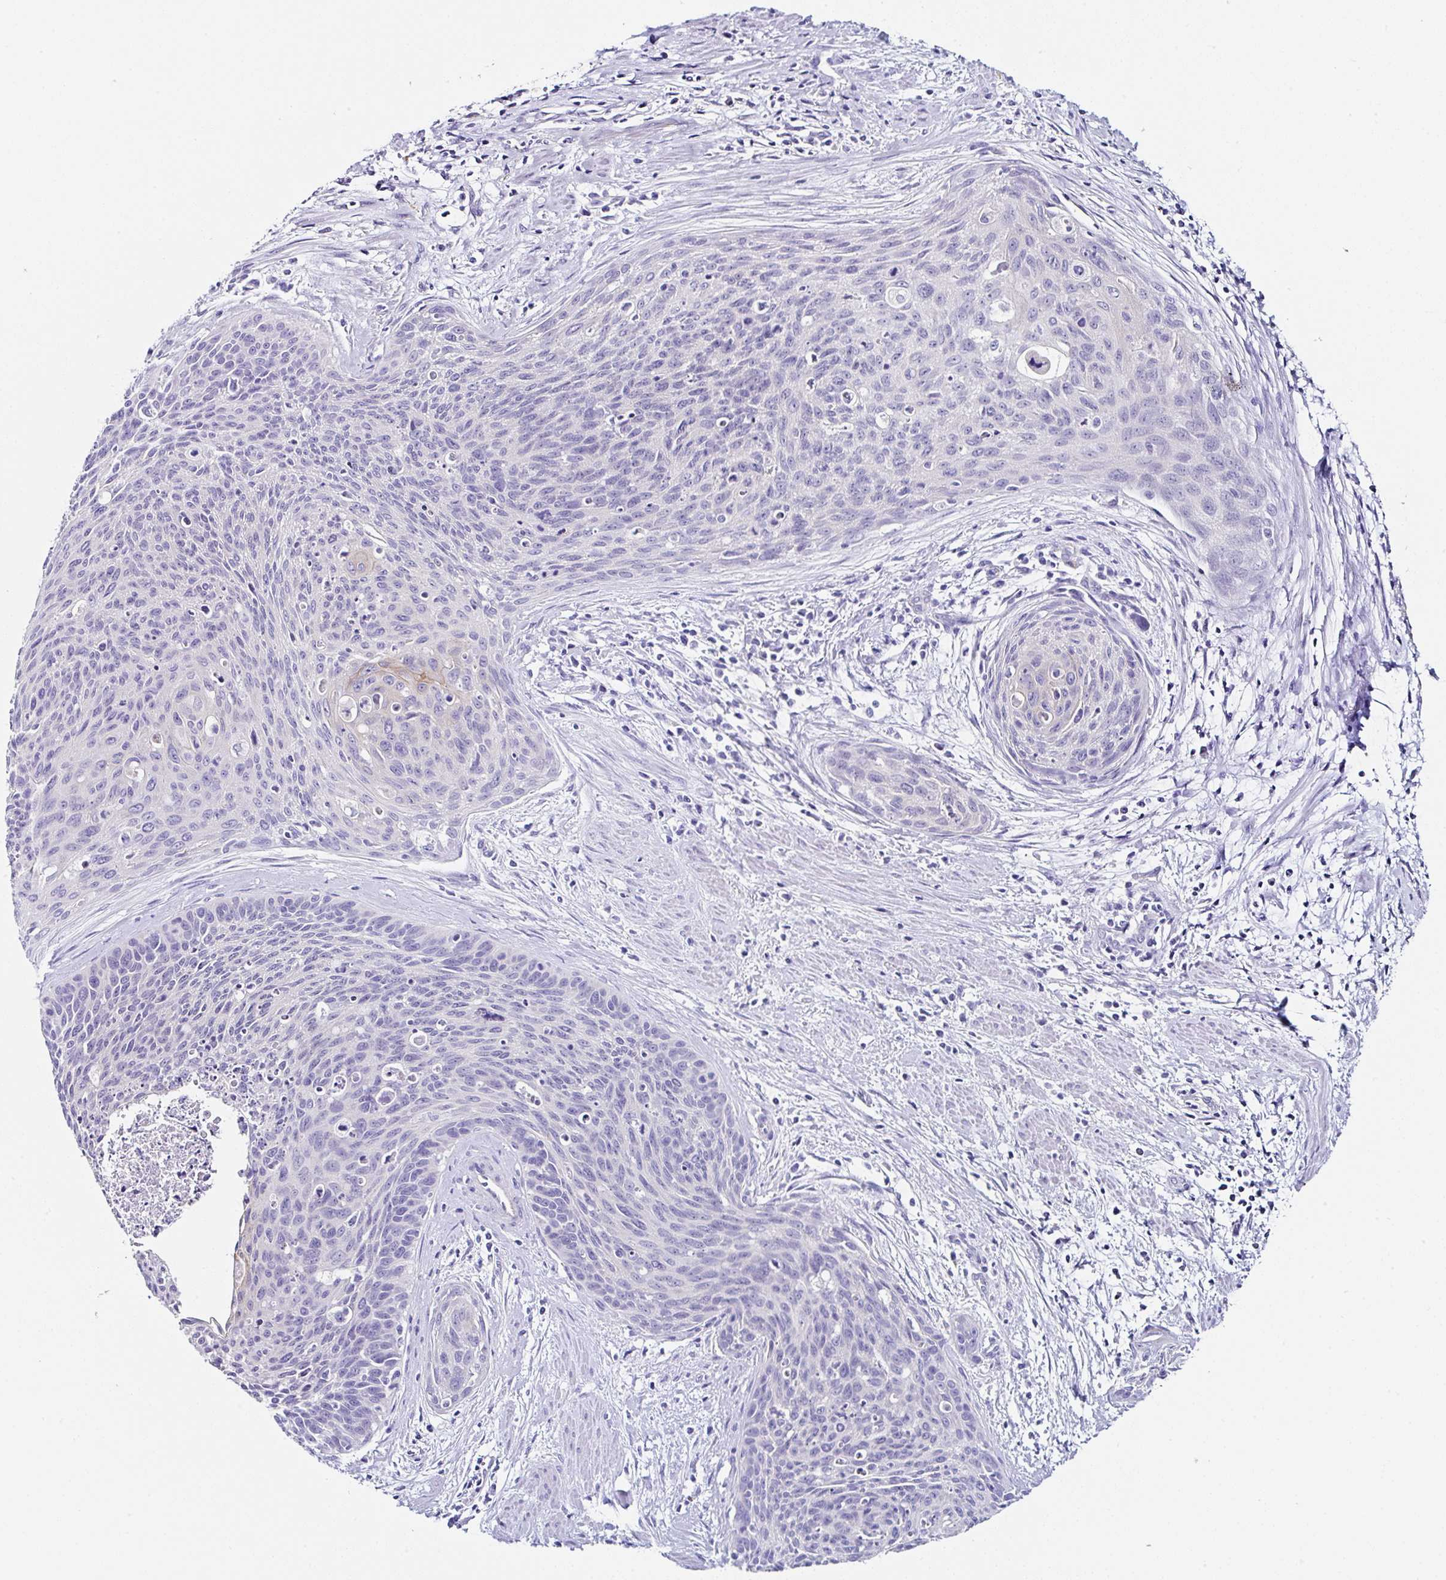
{"staining": {"intensity": "negative", "quantity": "none", "location": "none"}, "tissue": "cervical cancer", "cell_type": "Tumor cells", "image_type": "cancer", "snomed": [{"axis": "morphology", "description": "Squamous cell carcinoma, NOS"}, {"axis": "topography", "description": "Cervix"}], "caption": "Tumor cells show no significant protein expression in cervical squamous cell carcinoma. (Stains: DAB IHC with hematoxylin counter stain, Microscopy: brightfield microscopy at high magnification).", "gene": "TMPRSS11E", "patient": {"sex": "female", "age": 55}}